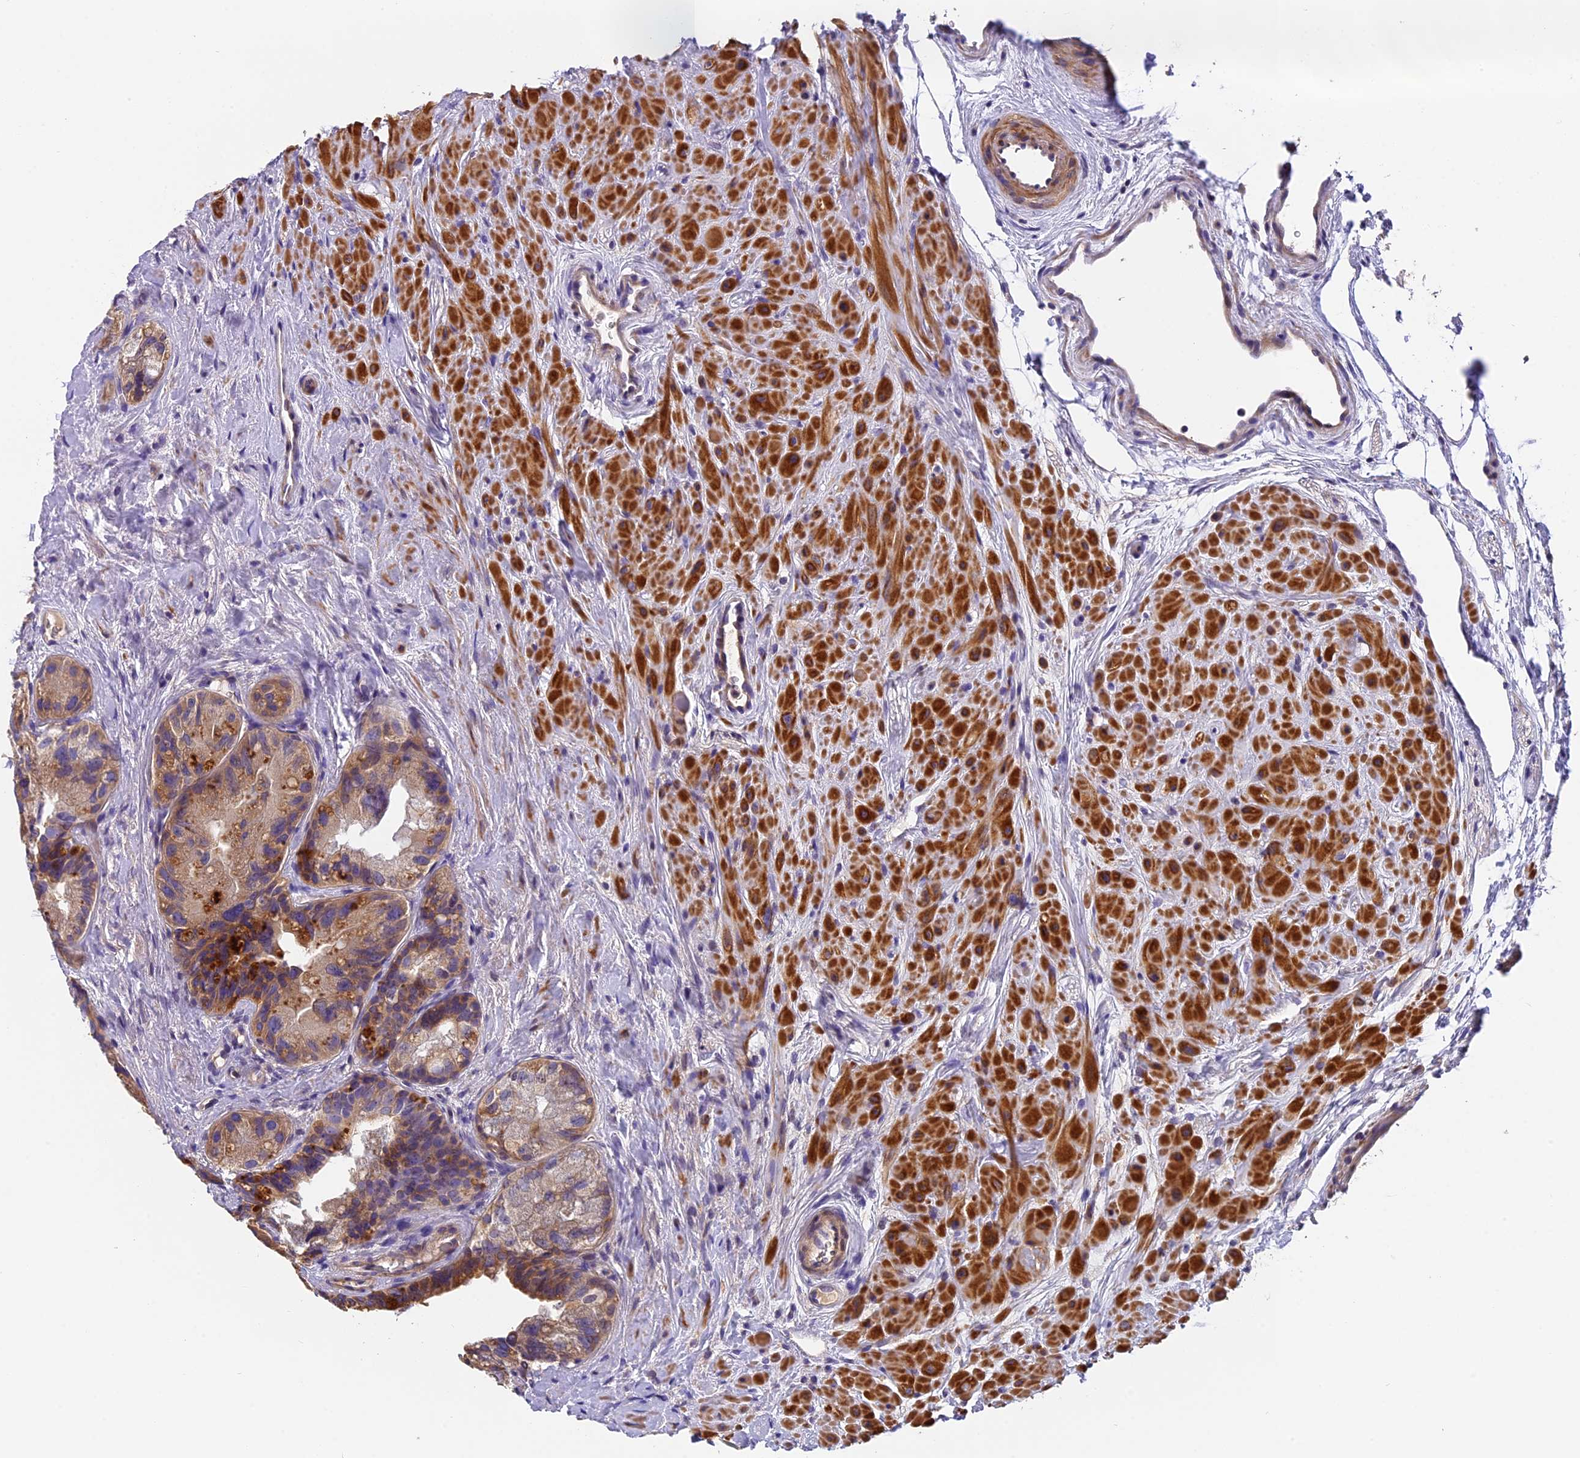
{"staining": {"intensity": "moderate", "quantity": ">75%", "location": "cytoplasmic/membranous"}, "tissue": "prostate cancer", "cell_type": "Tumor cells", "image_type": "cancer", "snomed": [{"axis": "morphology", "description": "Normal tissue, NOS"}, {"axis": "morphology", "description": "Adenocarcinoma, Low grade"}, {"axis": "topography", "description": "Prostate"}], "caption": "Immunohistochemistry of human low-grade adenocarcinoma (prostate) exhibits medium levels of moderate cytoplasmic/membranous staining in about >75% of tumor cells.", "gene": "FAM98C", "patient": {"sex": "male", "age": 72}}